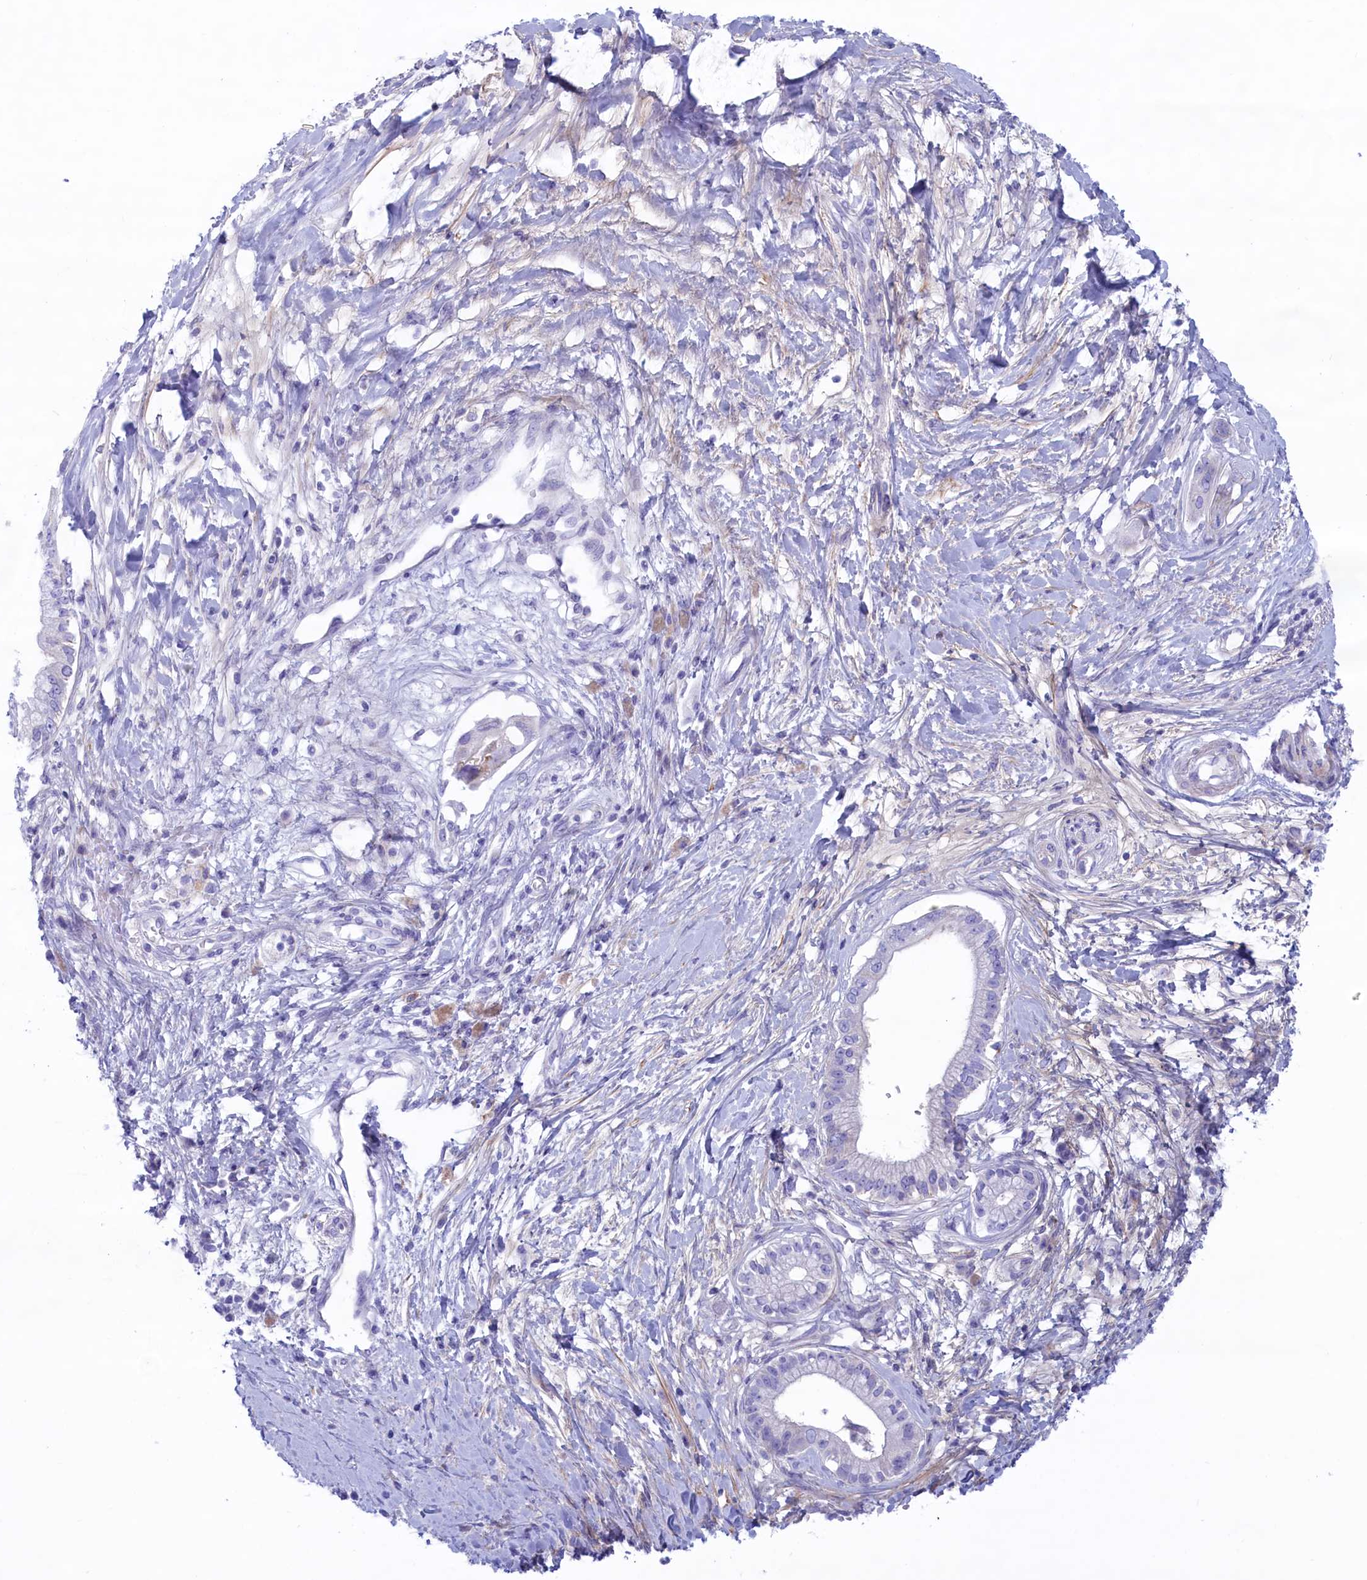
{"staining": {"intensity": "negative", "quantity": "none", "location": "none"}, "tissue": "pancreatic cancer", "cell_type": "Tumor cells", "image_type": "cancer", "snomed": [{"axis": "morphology", "description": "Adenocarcinoma, NOS"}, {"axis": "topography", "description": "Pancreas"}], "caption": "Immunohistochemical staining of pancreatic adenocarcinoma displays no significant staining in tumor cells.", "gene": "MPV17L2", "patient": {"sex": "male", "age": 68}}